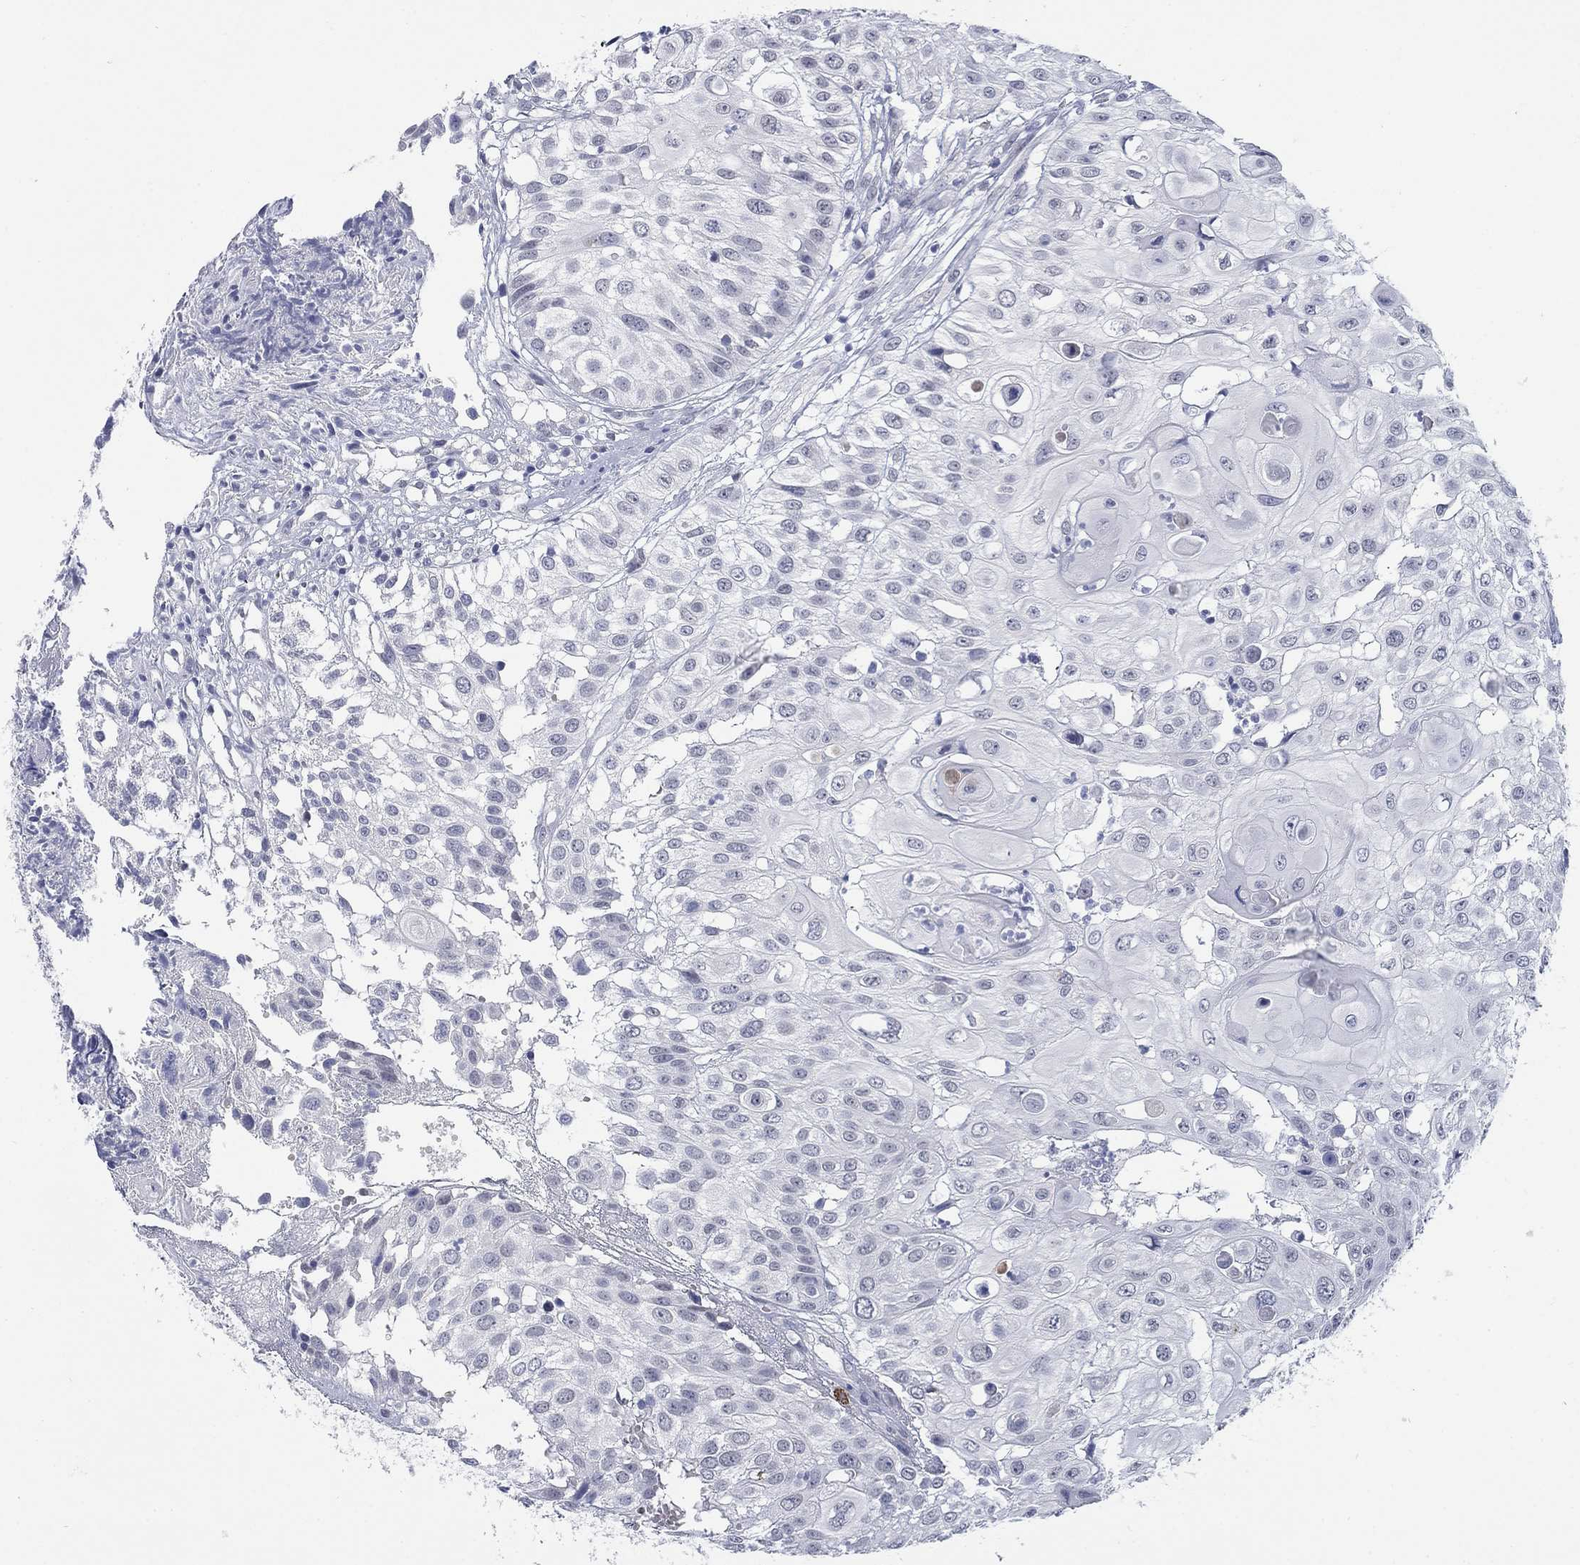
{"staining": {"intensity": "negative", "quantity": "none", "location": "none"}, "tissue": "urothelial cancer", "cell_type": "Tumor cells", "image_type": "cancer", "snomed": [{"axis": "morphology", "description": "Urothelial carcinoma, High grade"}, {"axis": "topography", "description": "Urinary bladder"}], "caption": "Immunohistochemistry (IHC) of human high-grade urothelial carcinoma exhibits no positivity in tumor cells. Nuclei are stained in blue.", "gene": "ECEL1", "patient": {"sex": "female", "age": 79}}